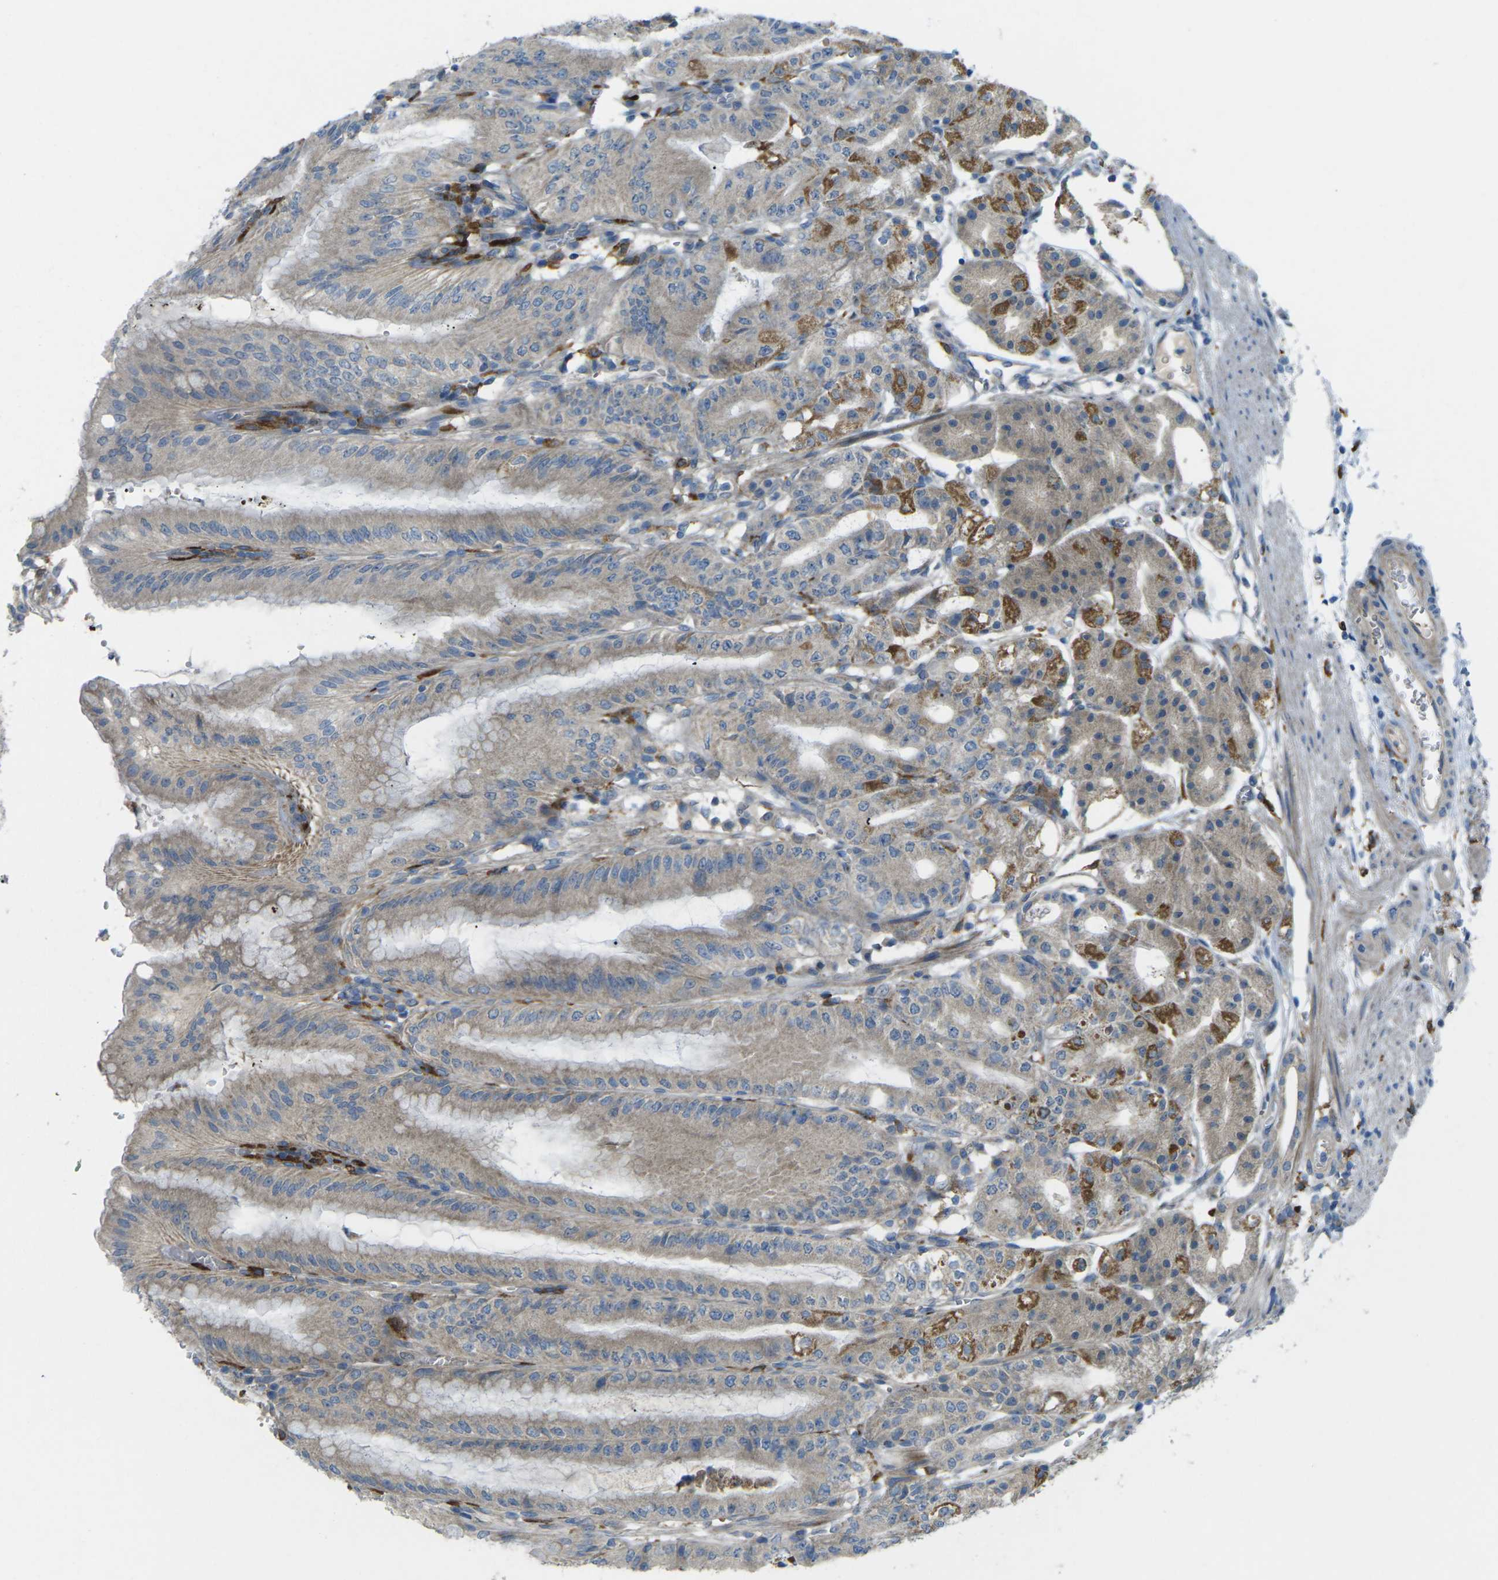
{"staining": {"intensity": "moderate", "quantity": "25%-75%", "location": "cytoplasmic/membranous"}, "tissue": "stomach", "cell_type": "Glandular cells", "image_type": "normal", "snomed": [{"axis": "morphology", "description": "Normal tissue, NOS"}, {"axis": "topography", "description": "Stomach, lower"}], "caption": "IHC (DAB (3,3'-diaminobenzidine)) staining of benign human stomach reveals moderate cytoplasmic/membranous protein positivity in about 25%-75% of glandular cells.", "gene": "MYLK4", "patient": {"sex": "male", "age": 71}}